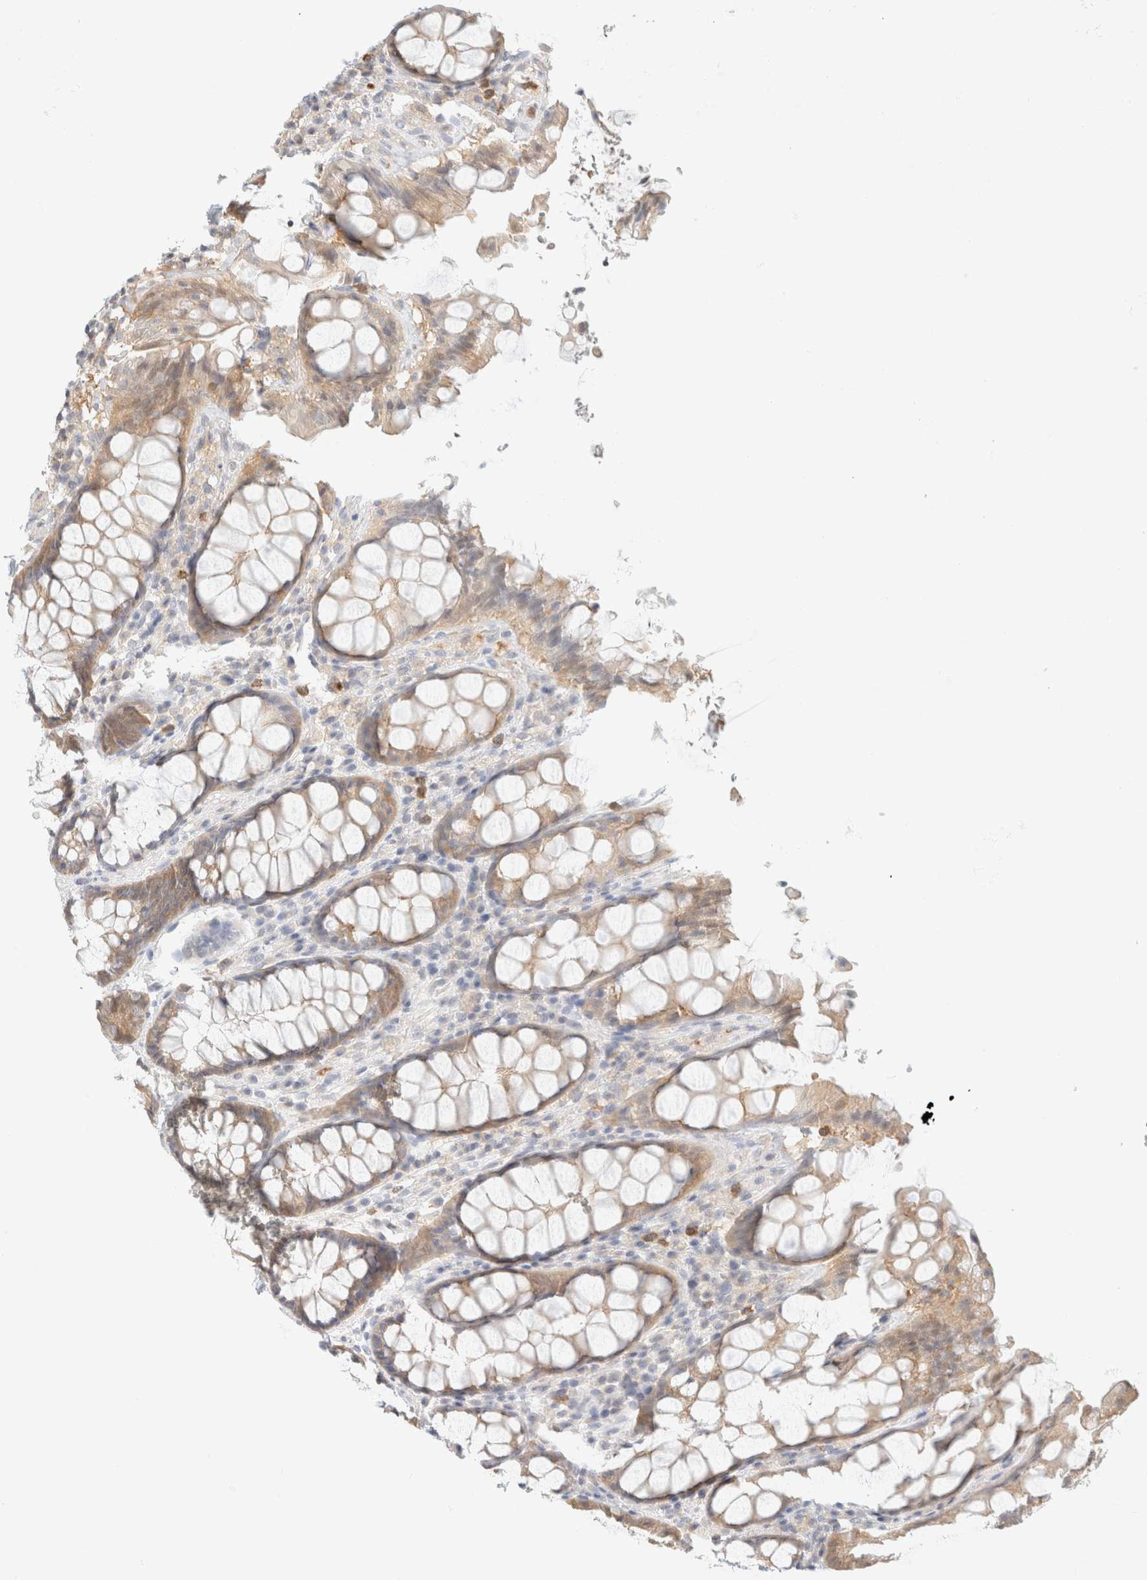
{"staining": {"intensity": "weak", "quantity": ">75%", "location": "cytoplasmic/membranous"}, "tissue": "rectum", "cell_type": "Glandular cells", "image_type": "normal", "snomed": [{"axis": "morphology", "description": "Normal tissue, NOS"}, {"axis": "topography", "description": "Rectum"}], "caption": "Approximately >75% of glandular cells in unremarkable rectum display weak cytoplasmic/membranous protein expression as visualized by brown immunohistochemical staining.", "gene": "GPI", "patient": {"sex": "male", "age": 64}}